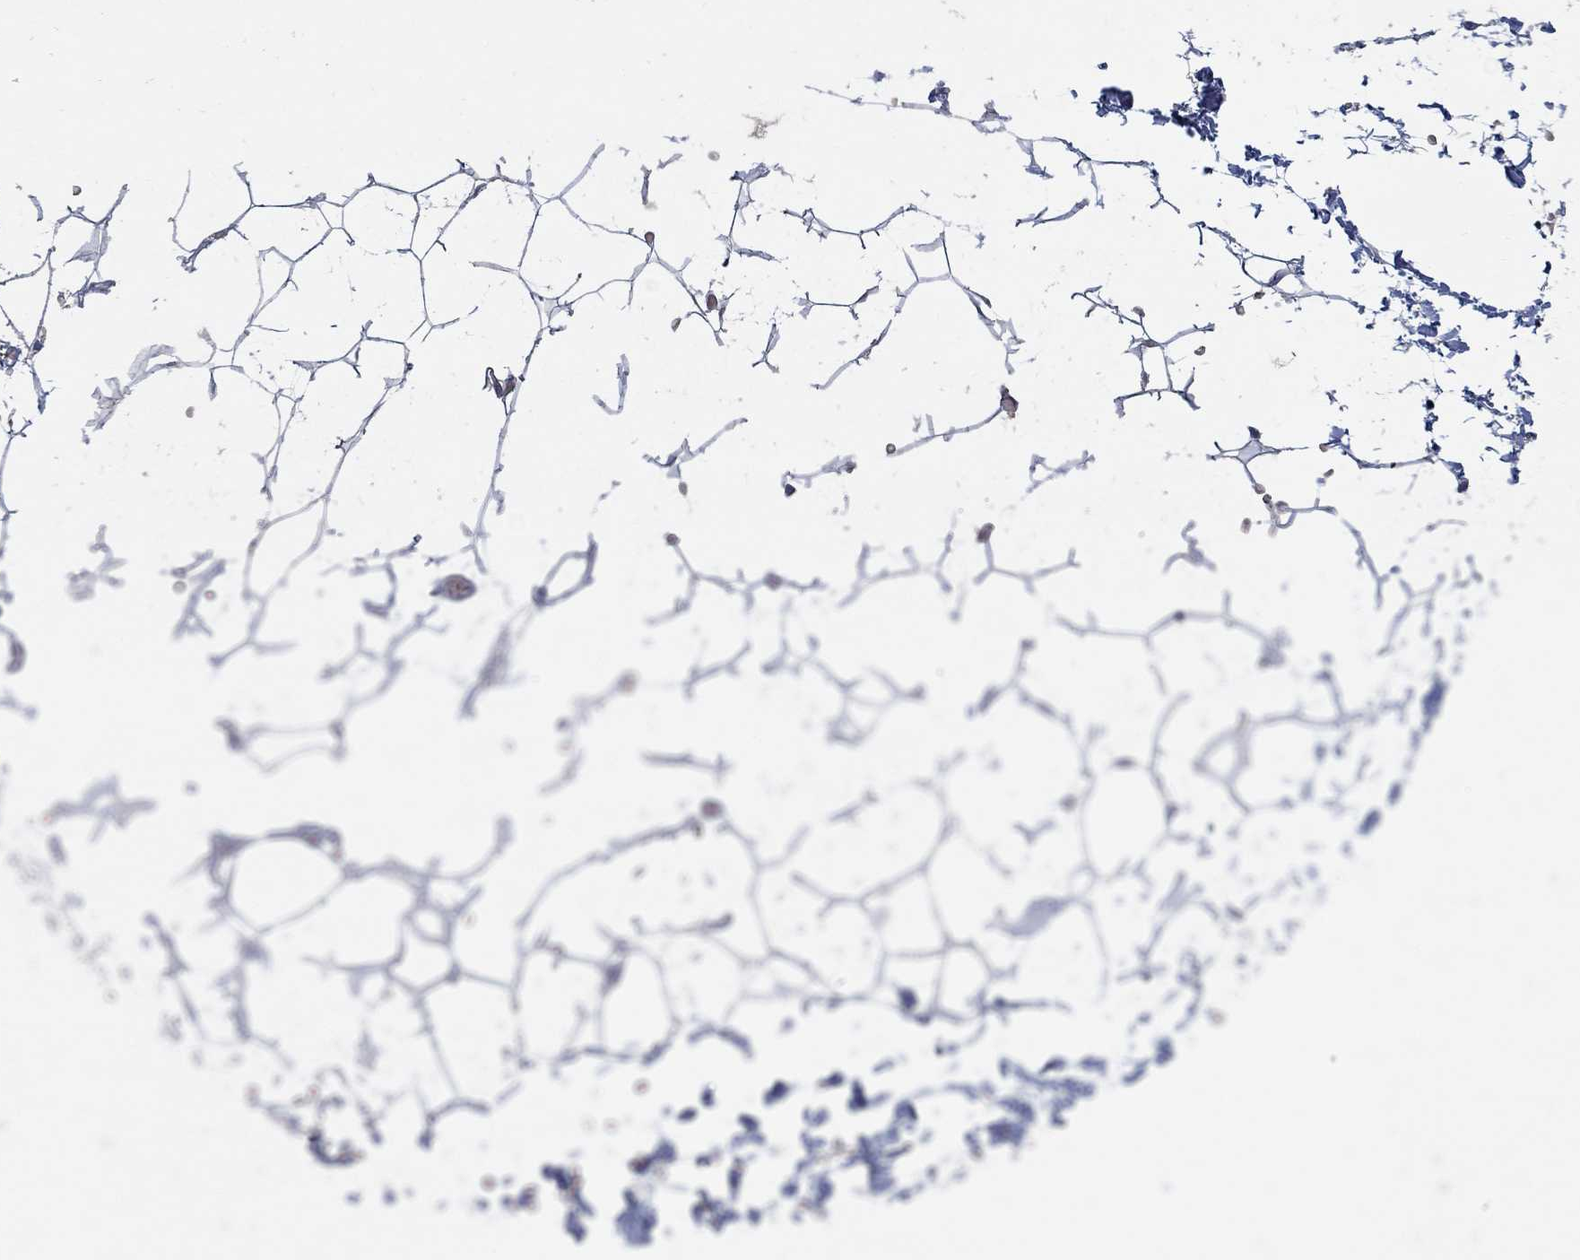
{"staining": {"intensity": "negative", "quantity": "none", "location": "none"}, "tissue": "adipose tissue", "cell_type": "Adipocytes", "image_type": "normal", "snomed": [{"axis": "morphology", "description": "Normal tissue, NOS"}, {"axis": "topography", "description": "Skin"}, {"axis": "topography", "description": "Peripheral nerve tissue"}], "caption": "Benign adipose tissue was stained to show a protein in brown. There is no significant positivity in adipocytes.", "gene": "HMX2", "patient": {"sex": "female", "age": 56}}